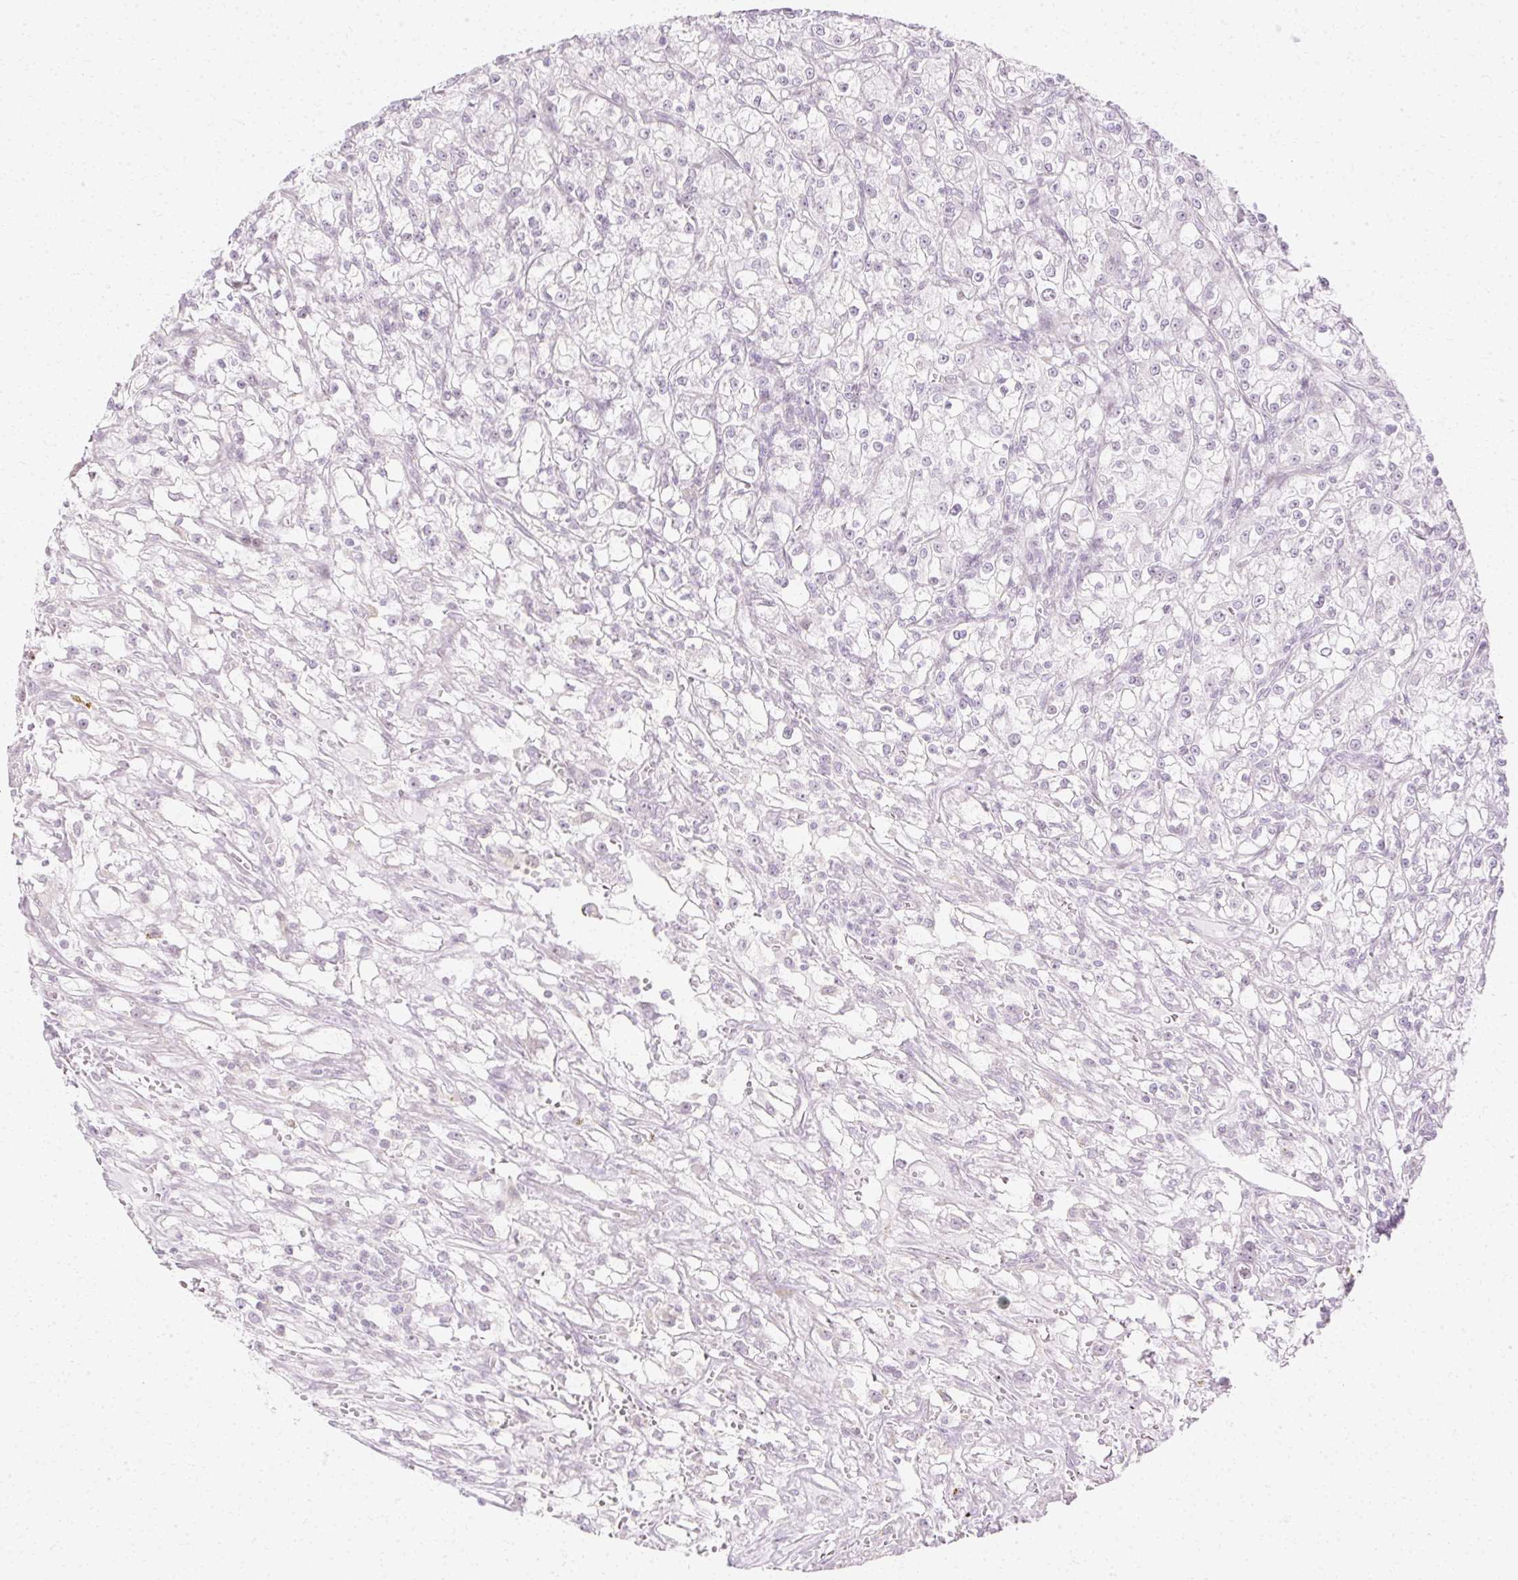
{"staining": {"intensity": "negative", "quantity": "none", "location": "none"}, "tissue": "renal cancer", "cell_type": "Tumor cells", "image_type": "cancer", "snomed": [{"axis": "morphology", "description": "Adenocarcinoma, NOS"}, {"axis": "topography", "description": "Kidney"}], "caption": "Tumor cells show no significant protein staining in renal adenocarcinoma.", "gene": "C3orf49", "patient": {"sex": "female", "age": 59}}